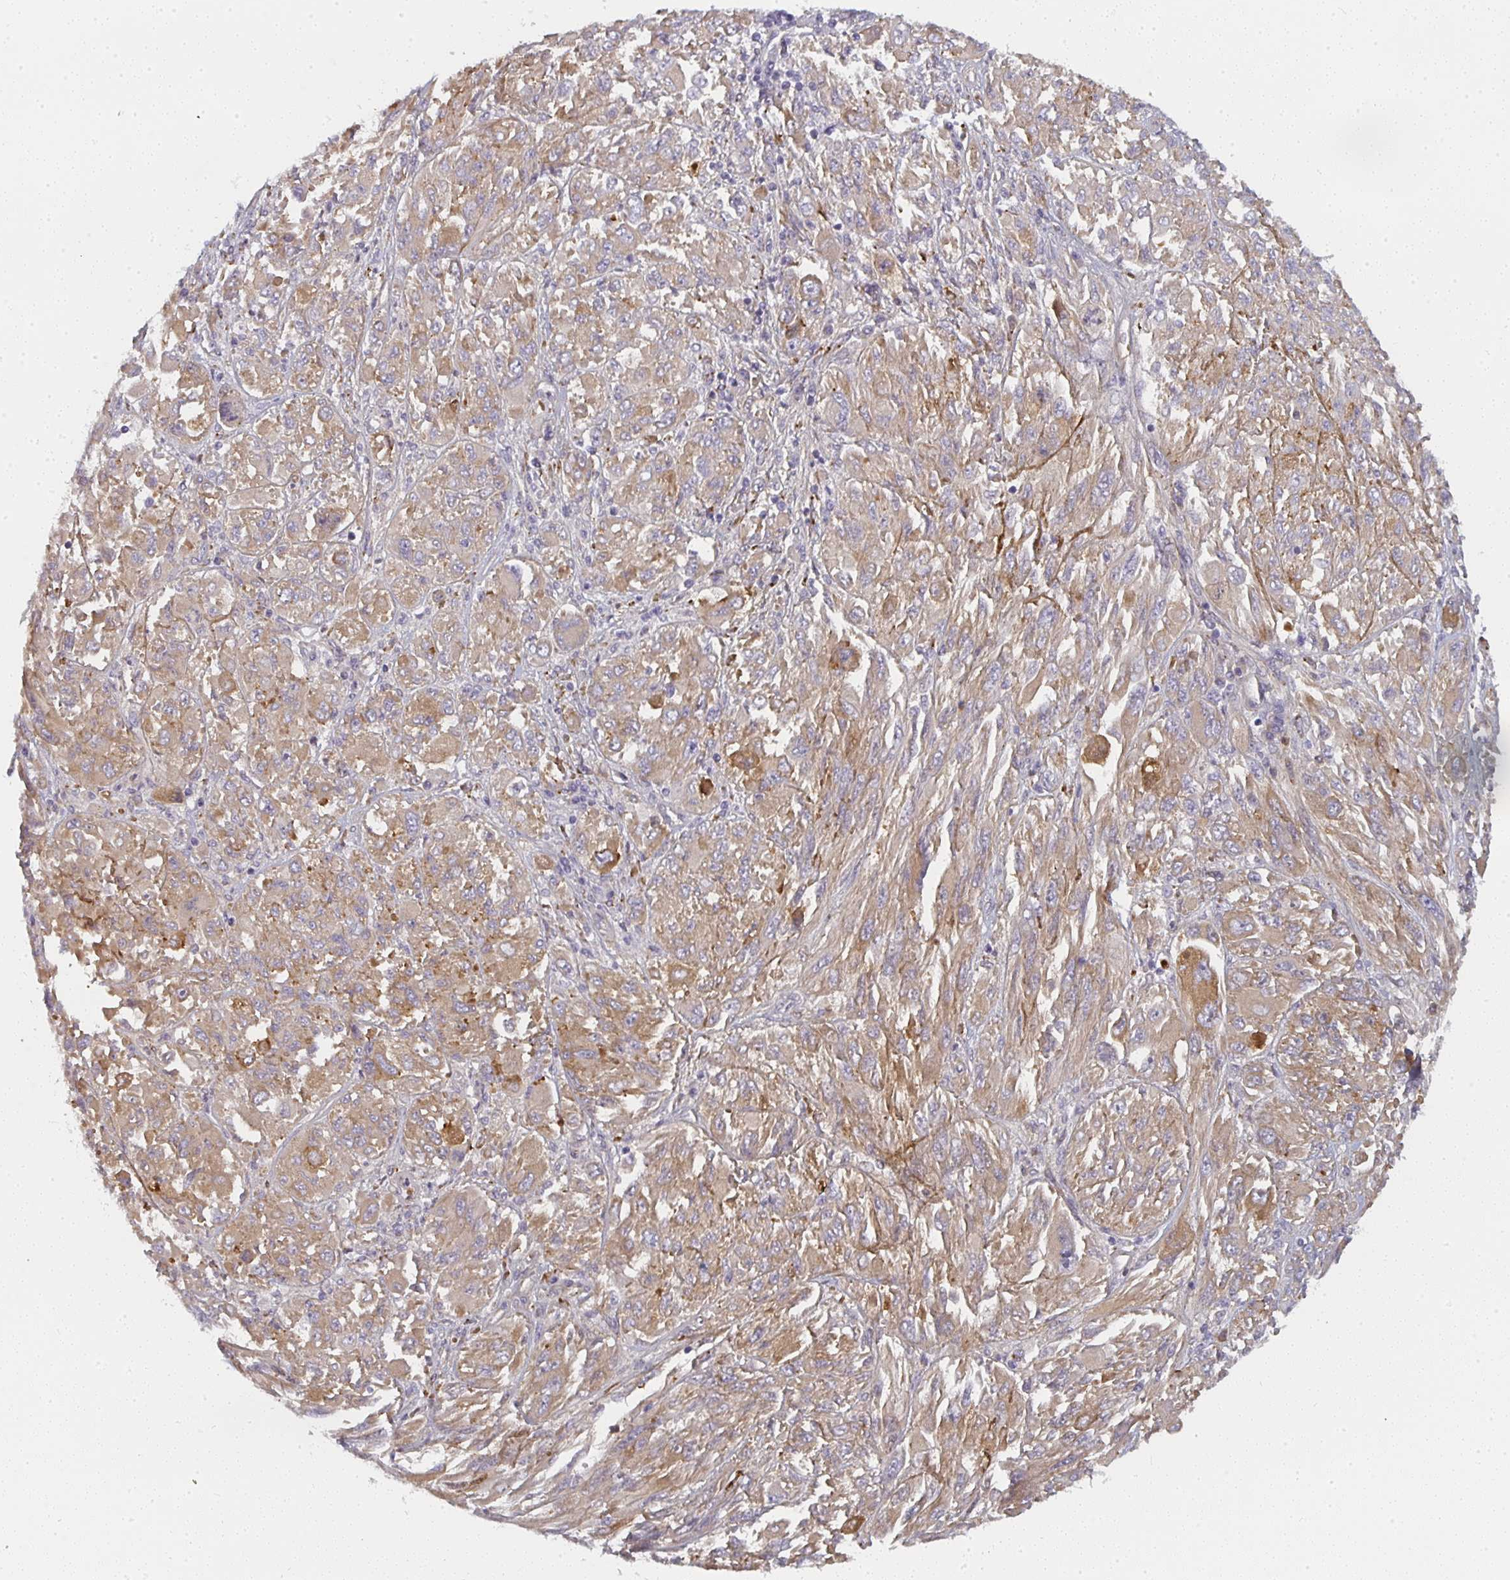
{"staining": {"intensity": "moderate", "quantity": ">75%", "location": "cytoplasmic/membranous"}, "tissue": "melanoma", "cell_type": "Tumor cells", "image_type": "cancer", "snomed": [{"axis": "morphology", "description": "Malignant melanoma, NOS"}, {"axis": "topography", "description": "Skin"}], "caption": "Melanoma was stained to show a protein in brown. There is medium levels of moderate cytoplasmic/membranous expression in approximately >75% of tumor cells.", "gene": "CTHRC1", "patient": {"sex": "female", "age": 91}}